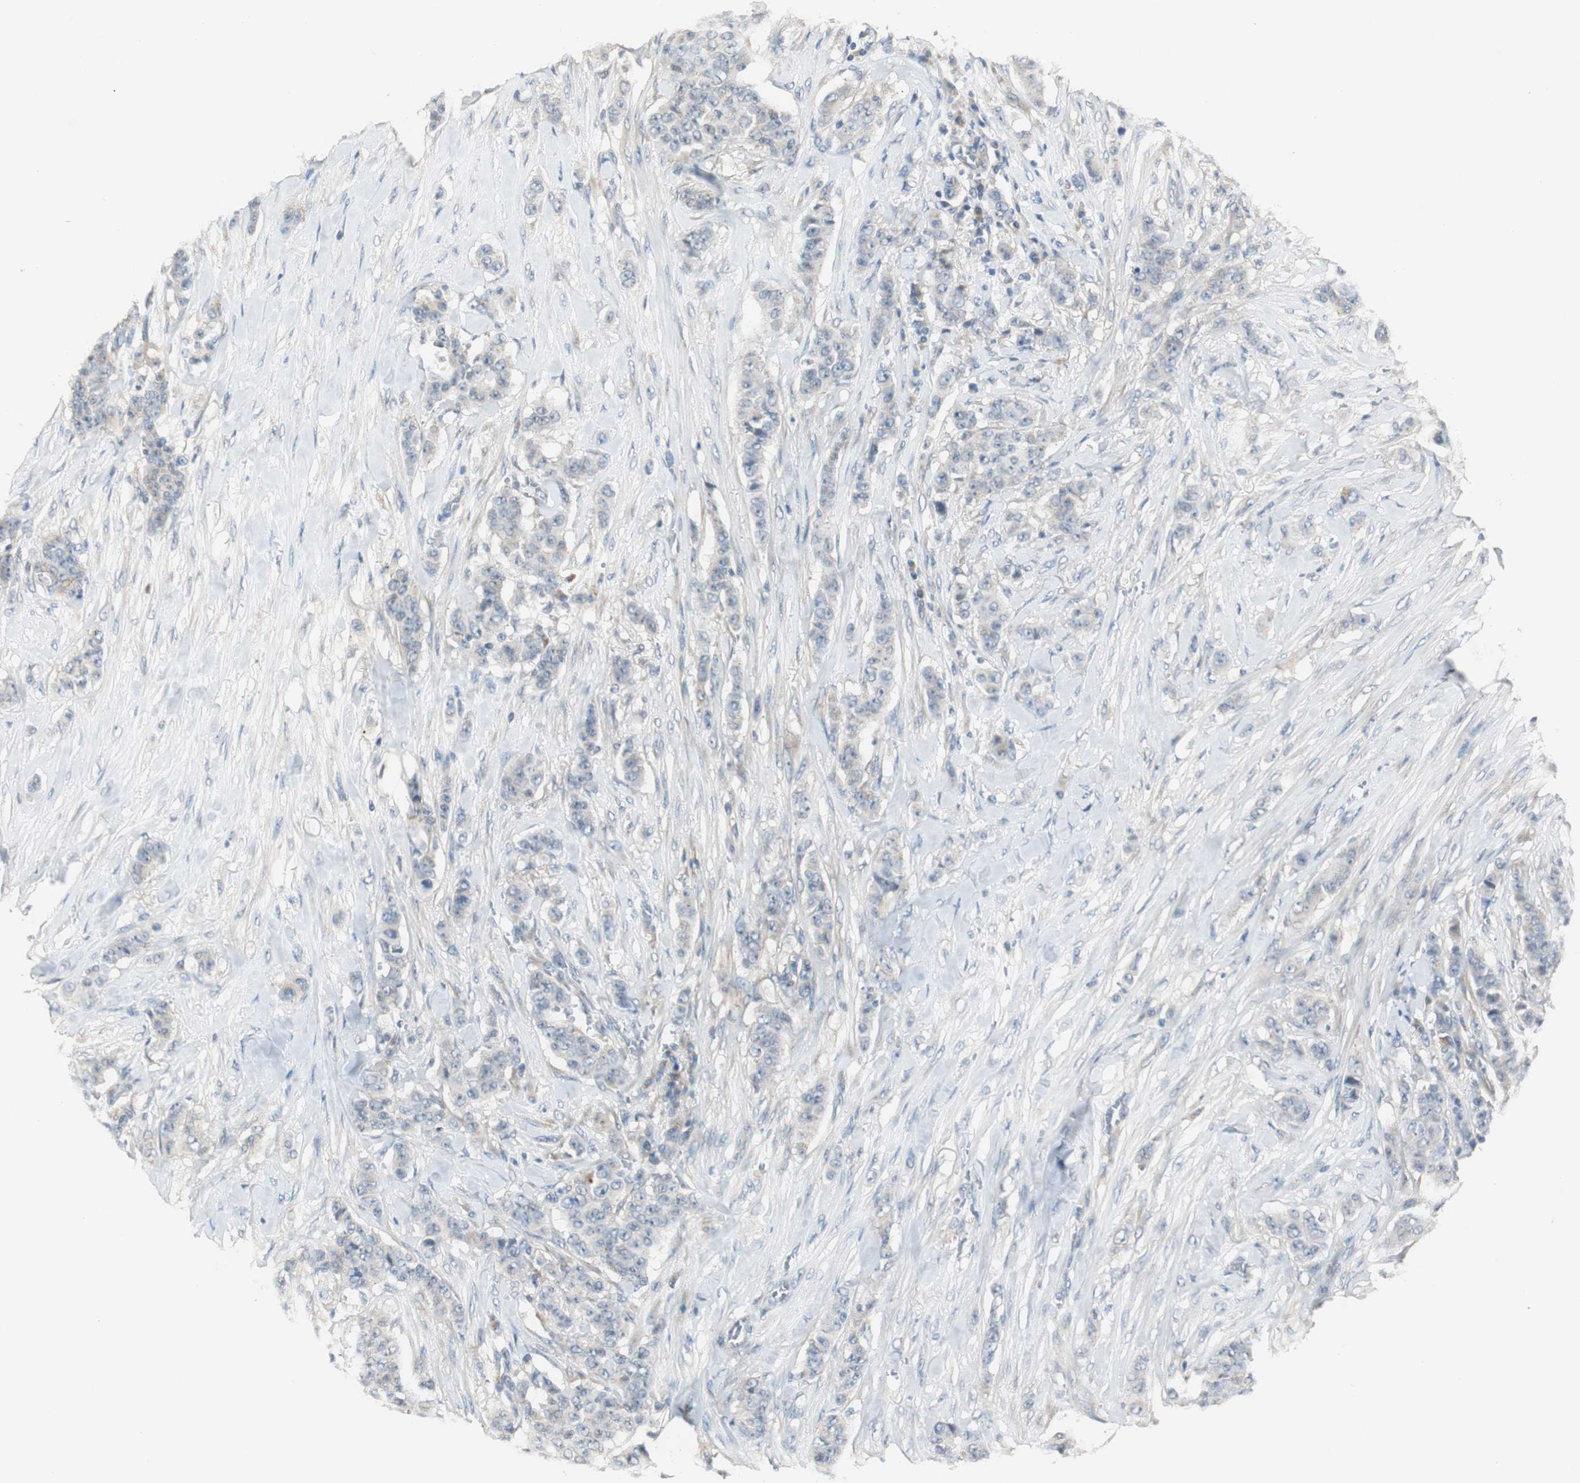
{"staining": {"intensity": "weak", "quantity": "<25%", "location": "cytoplasmic/membranous"}, "tissue": "breast cancer", "cell_type": "Tumor cells", "image_type": "cancer", "snomed": [{"axis": "morphology", "description": "Duct carcinoma"}, {"axis": "topography", "description": "Breast"}], "caption": "Immunohistochemistry of breast cancer (invasive ductal carcinoma) exhibits no positivity in tumor cells.", "gene": "PTPRN2", "patient": {"sex": "female", "age": 40}}